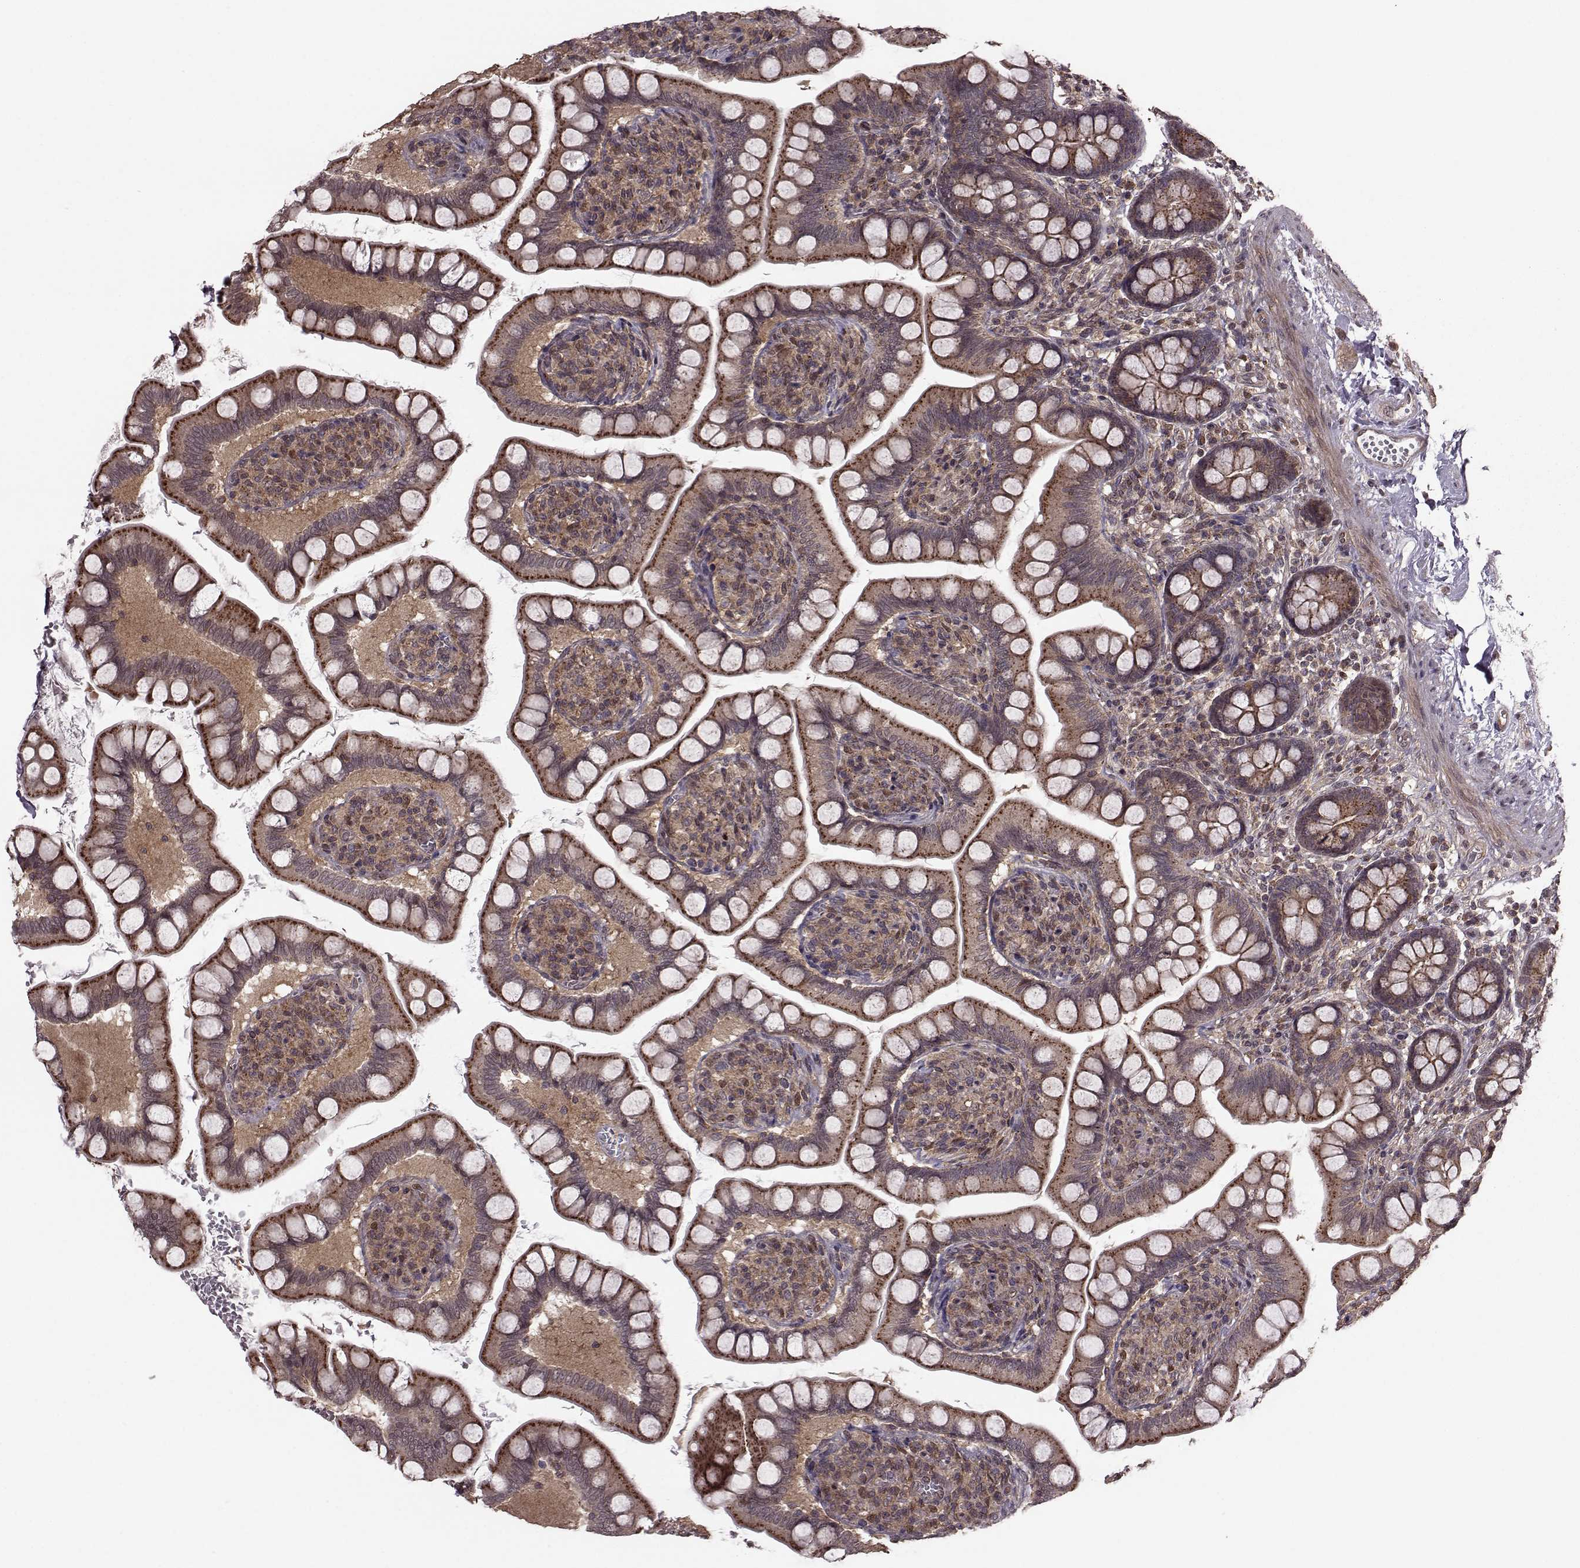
{"staining": {"intensity": "moderate", "quantity": ">75%", "location": "cytoplasmic/membranous"}, "tissue": "small intestine", "cell_type": "Glandular cells", "image_type": "normal", "snomed": [{"axis": "morphology", "description": "Normal tissue, NOS"}, {"axis": "topography", "description": "Small intestine"}], "caption": "This micrograph shows immunohistochemistry staining of normal human small intestine, with medium moderate cytoplasmic/membranous staining in about >75% of glandular cells.", "gene": "FNIP2", "patient": {"sex": "female", "age": 56}}